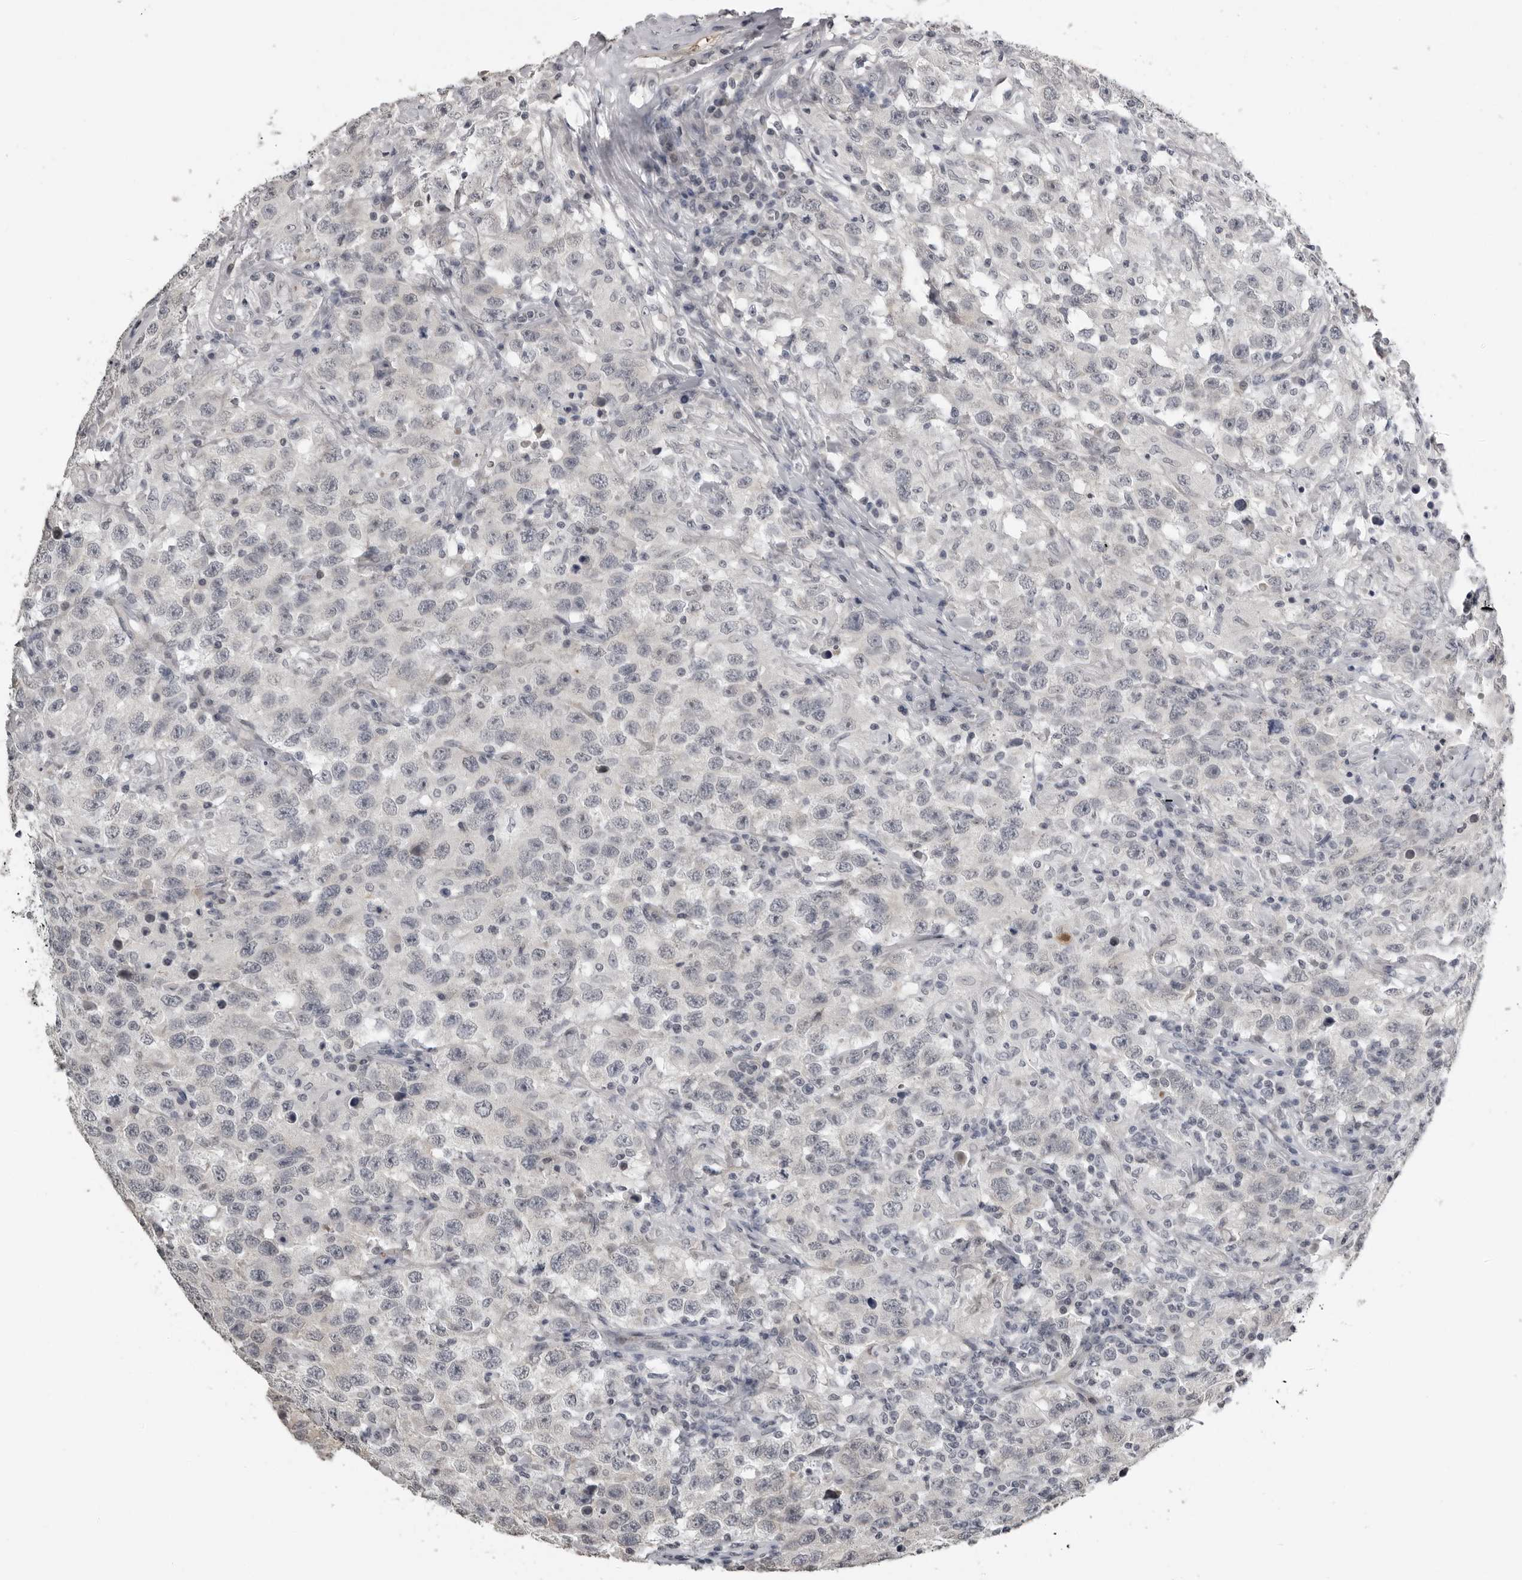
{"staining": {"intensity": "negative", "quantity": "none", "location": "none"}, "tissue": "testis cancer", "cell_type": "Tumor cells", "image_type": "cancer", "snomed": [{"axis": "morphology", "description": "Seminoma, NOS"}, {"axis": "topography", "description": "Testis"}], "caption": "A high-resolution image shows immunohistochemistry staining of testis cancer, which demonstrates no significant positivity in tumor cells.", "gene": "PRRX2", "patient": {"sex": "male", "age": 41}}